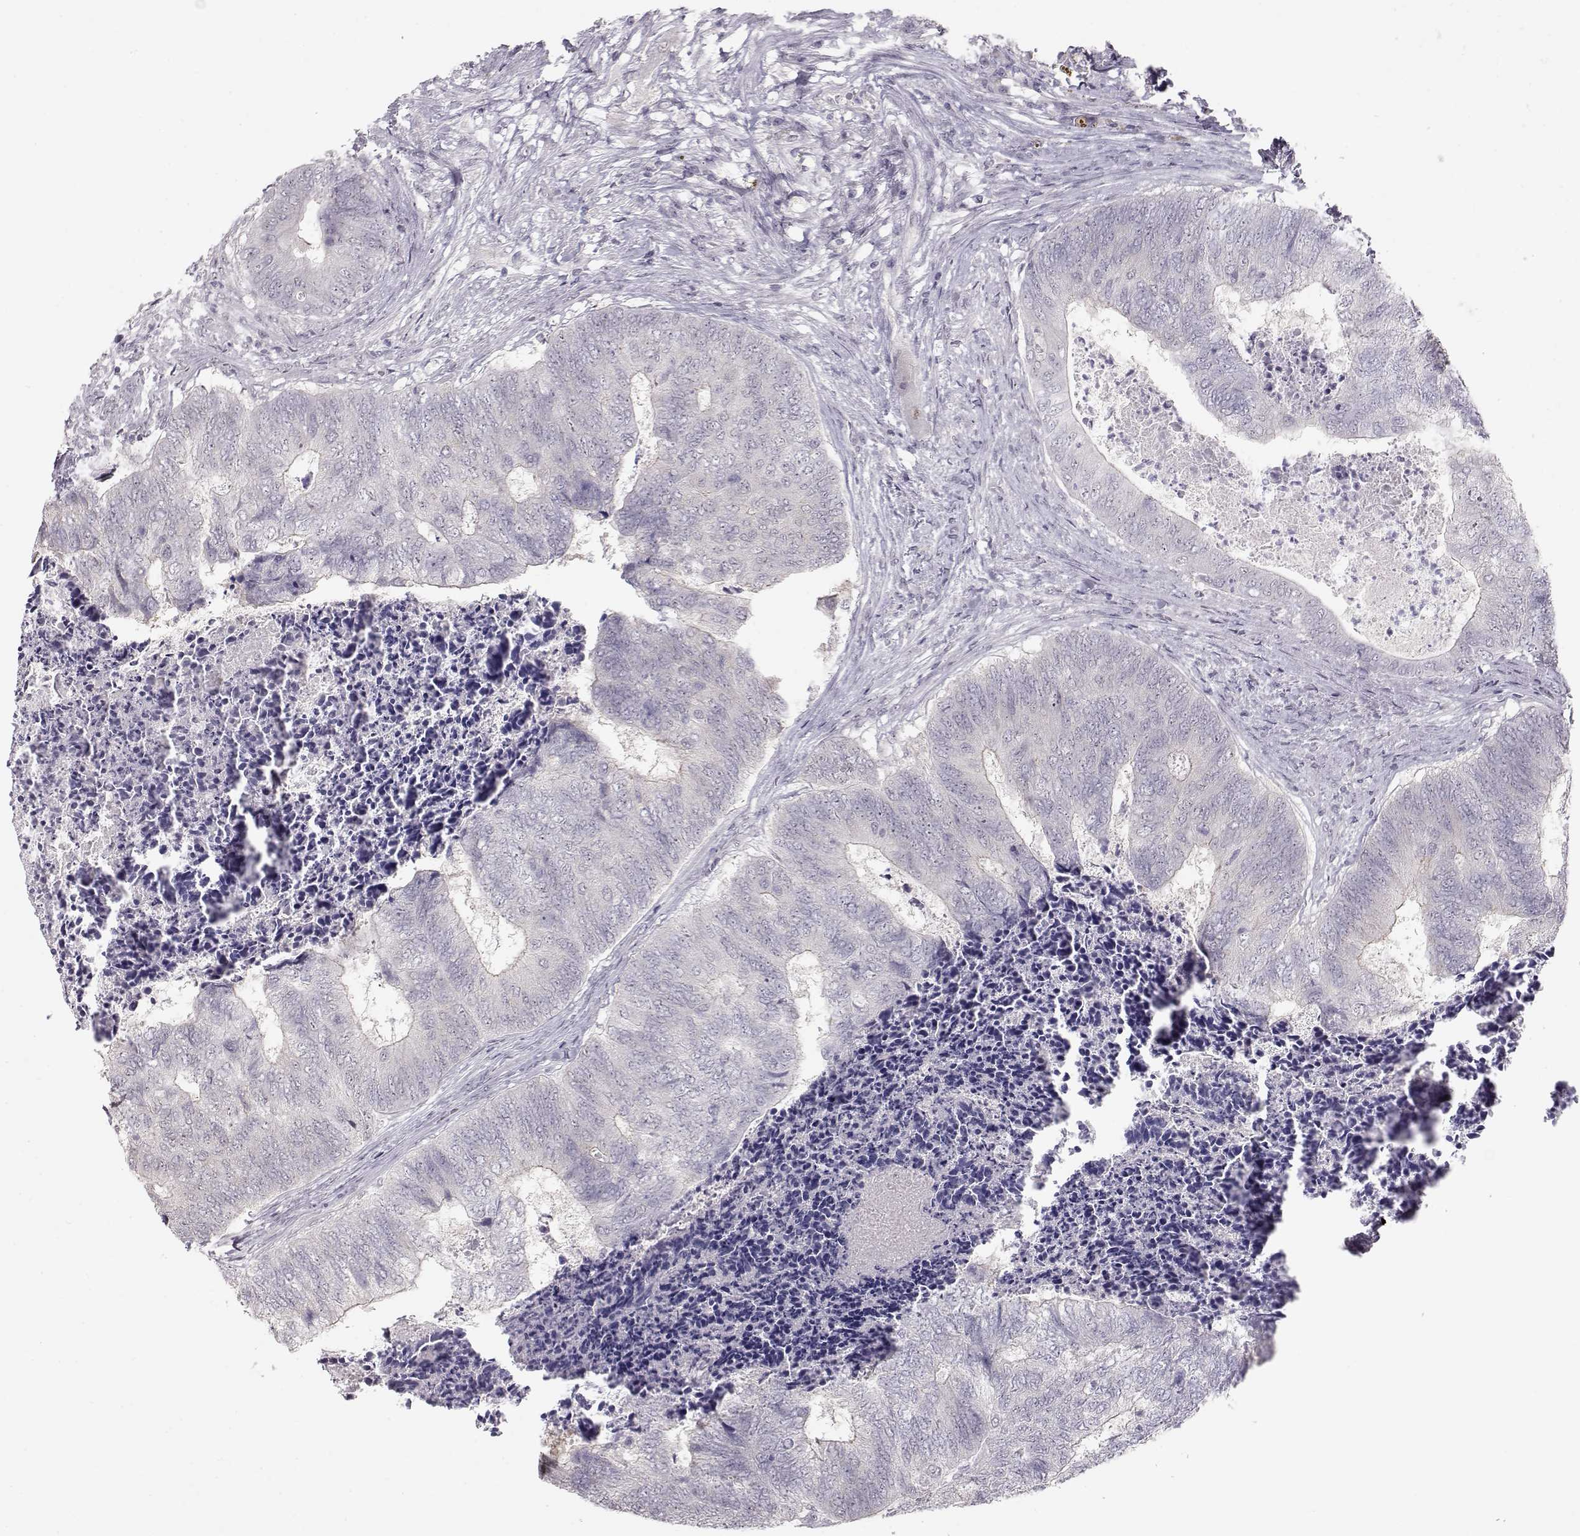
{"staining": {"intensity": "negative", "quantity": "none", "location": "none"}, "tissue": "colorectal cancer", "cell_type": "Tumor cells", "image_type": "cancer", "snomed": [{"axis": "morphology", "description": "Adenocarcinoma, NOS"}, {"axis": "topography", "description": "Colon"}], "caption": "Photomicrograph shows no significant protein positivity in tumor cells of adenocarcinoma (colorectal).", "gene": "FAM205A", "patient": {"sex": "female", "age": 67}}